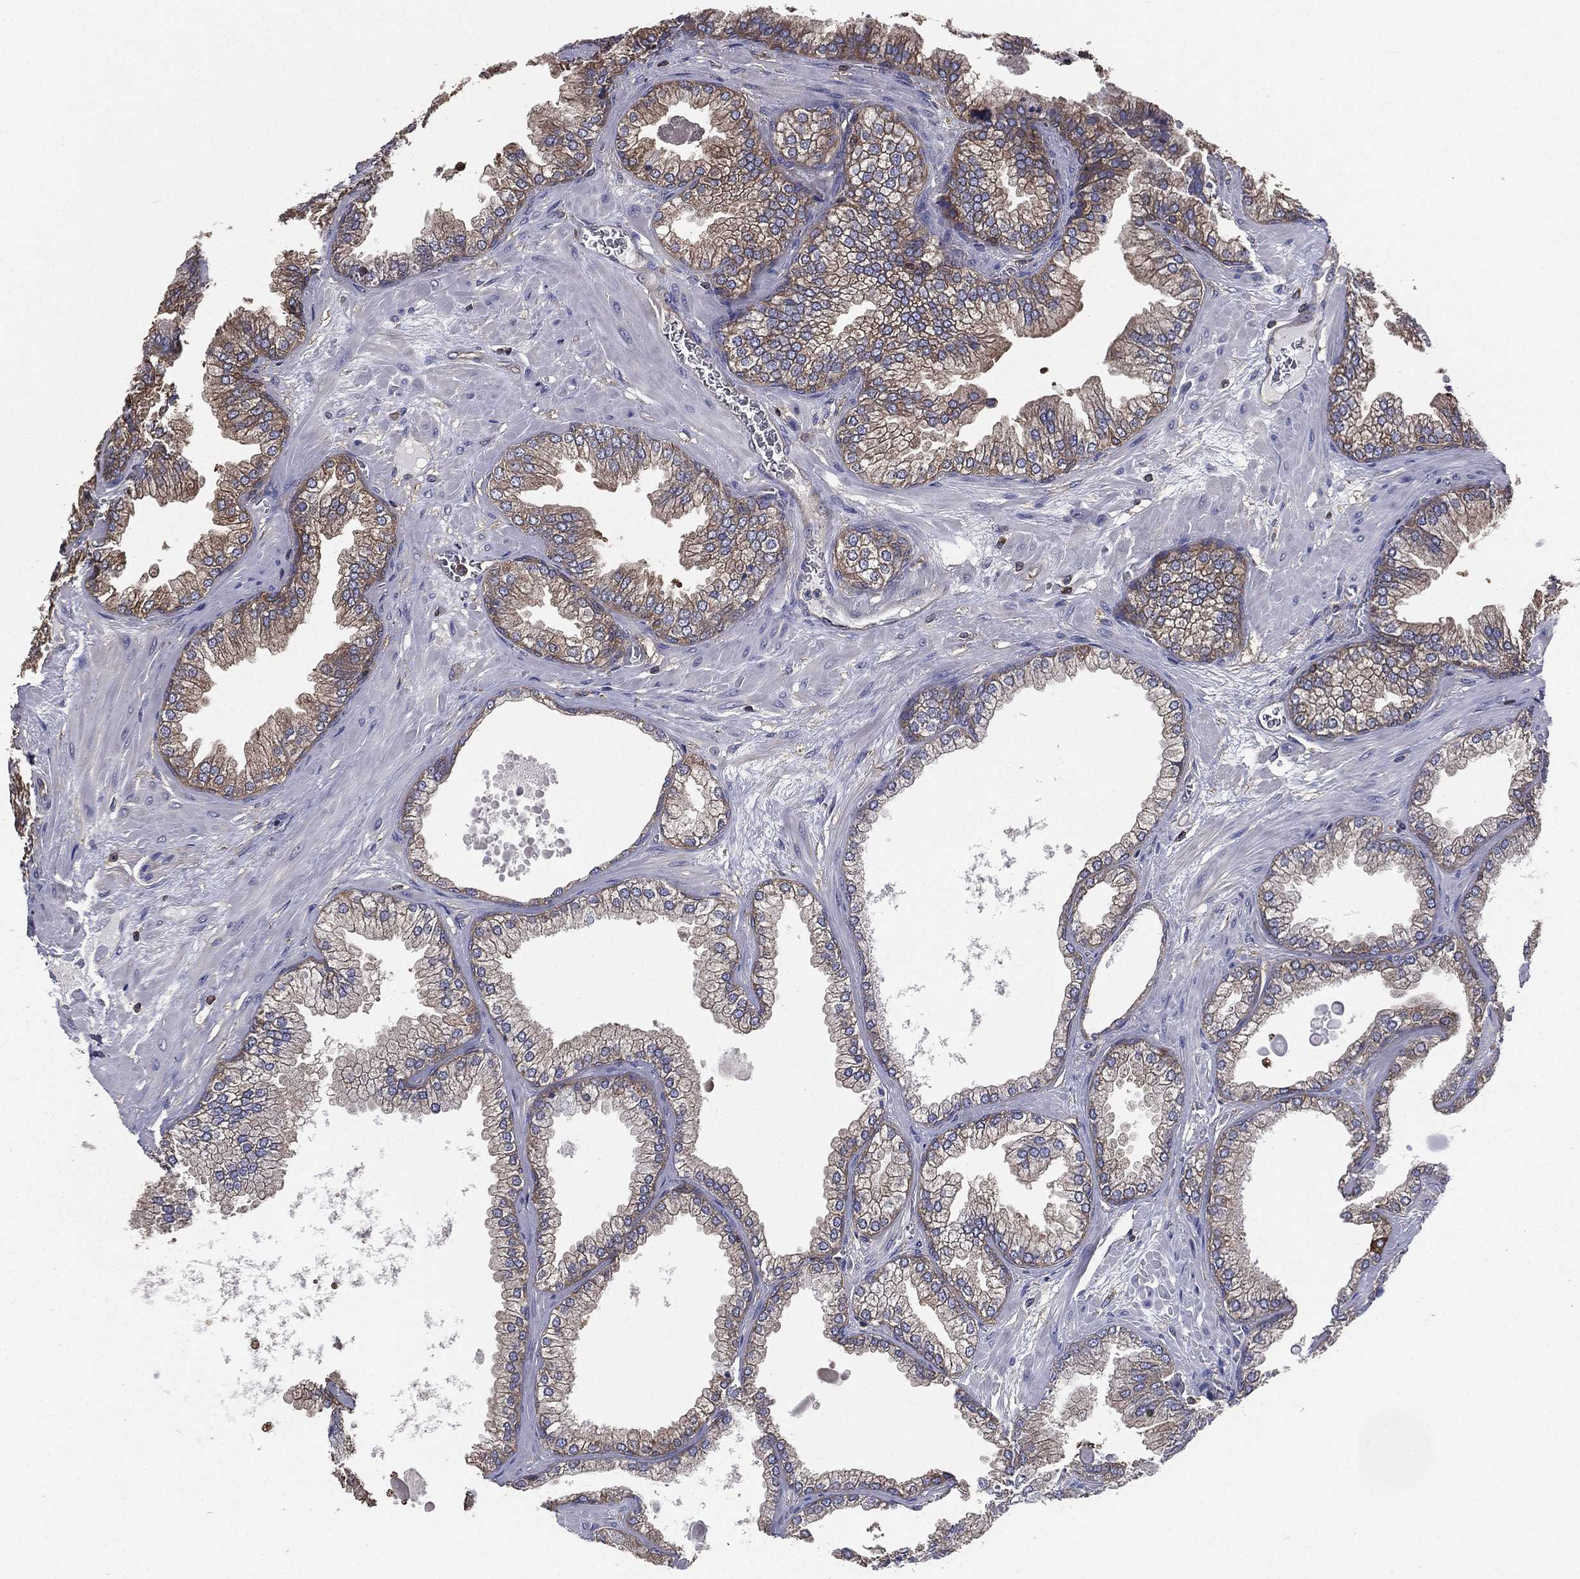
{"staining": {"intensity": "moderate", "quantity": "<25%", "location": "cytoplasmic/membranous"}, "tissue": "prostate cancer", "cell_type": "Tumor cells", "image_type": "cancer", "snomed": [{"axis": "morphology", "description": "Adenocarcinoma, Low grade"}, {"axis": "topography", "description": "Prostate"}], "caption": "Immunohistochemistry (IHC) of human prostate cancer (low-grade adenocarcinoma) demonstrates low levels of moderate cytoplasmic/membranous expression in approximately <25% of tumor cells. Ihc stains the protein in brown and the nuclei are stained blue.", "gene": "SARS1", "patient": {"sex": "male", "age": 72}}